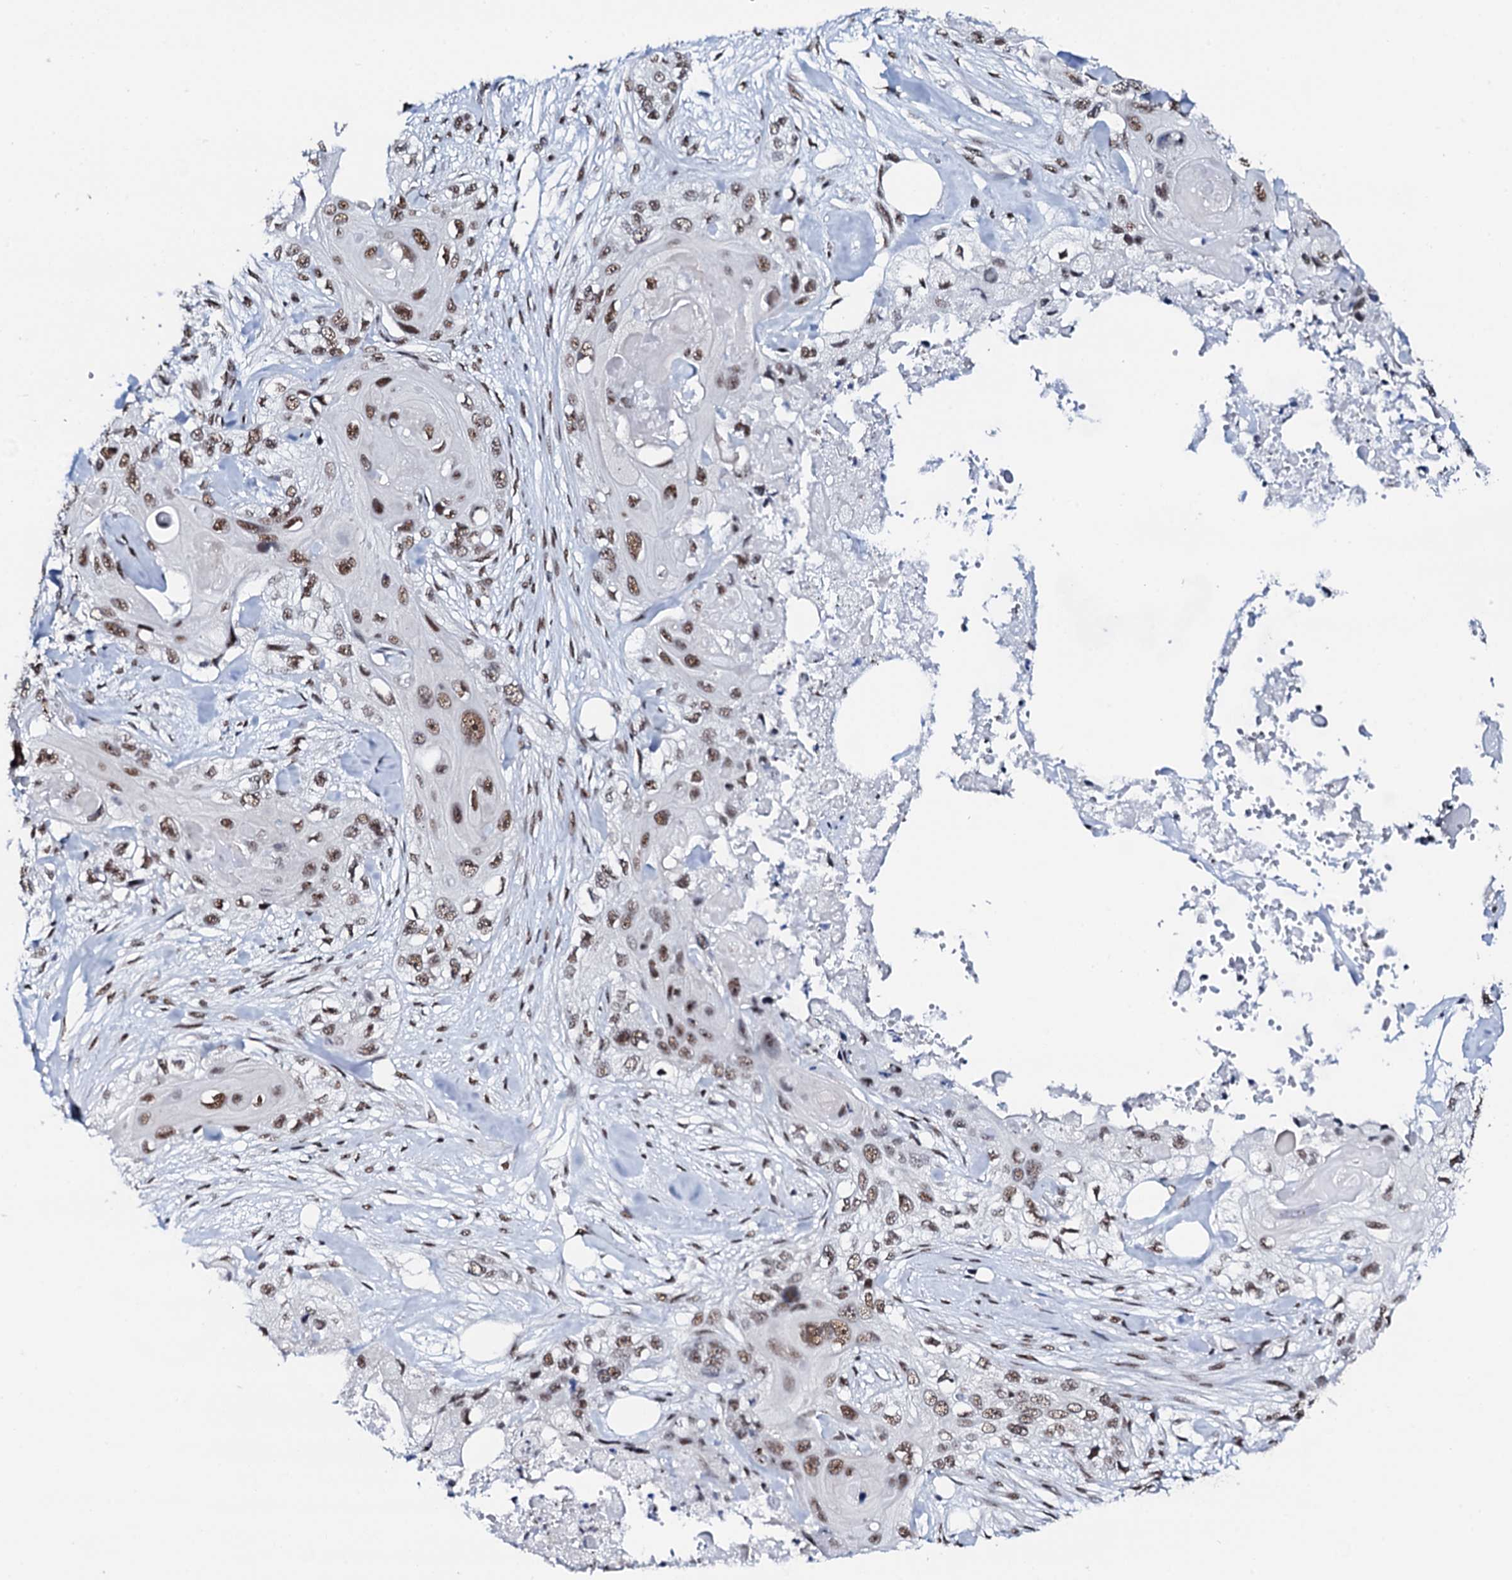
{"staining": {"intensity": "moderate", "quantity": ">75%", "location": "nuclear"}, "tissue": "skin cancer", "cell_type": "Tumor cells", "image_type": "cancer", "snomed": [{"axis": "morphology", "description": "Normal tissue, NOS"}, {"axis": "morphology", "description": "Squamous cell carcinoma, NOS"}, {"axis": "topography", "description": "Skin"}], "caption": "Skin squamous cell carcinoma stained for a protein (brown) reveals moderate nuclear positive positivity in approximately >75% of tumor cells.", "gene": "NKAPD1", "patient": {"sex": "male", "age": 72}}